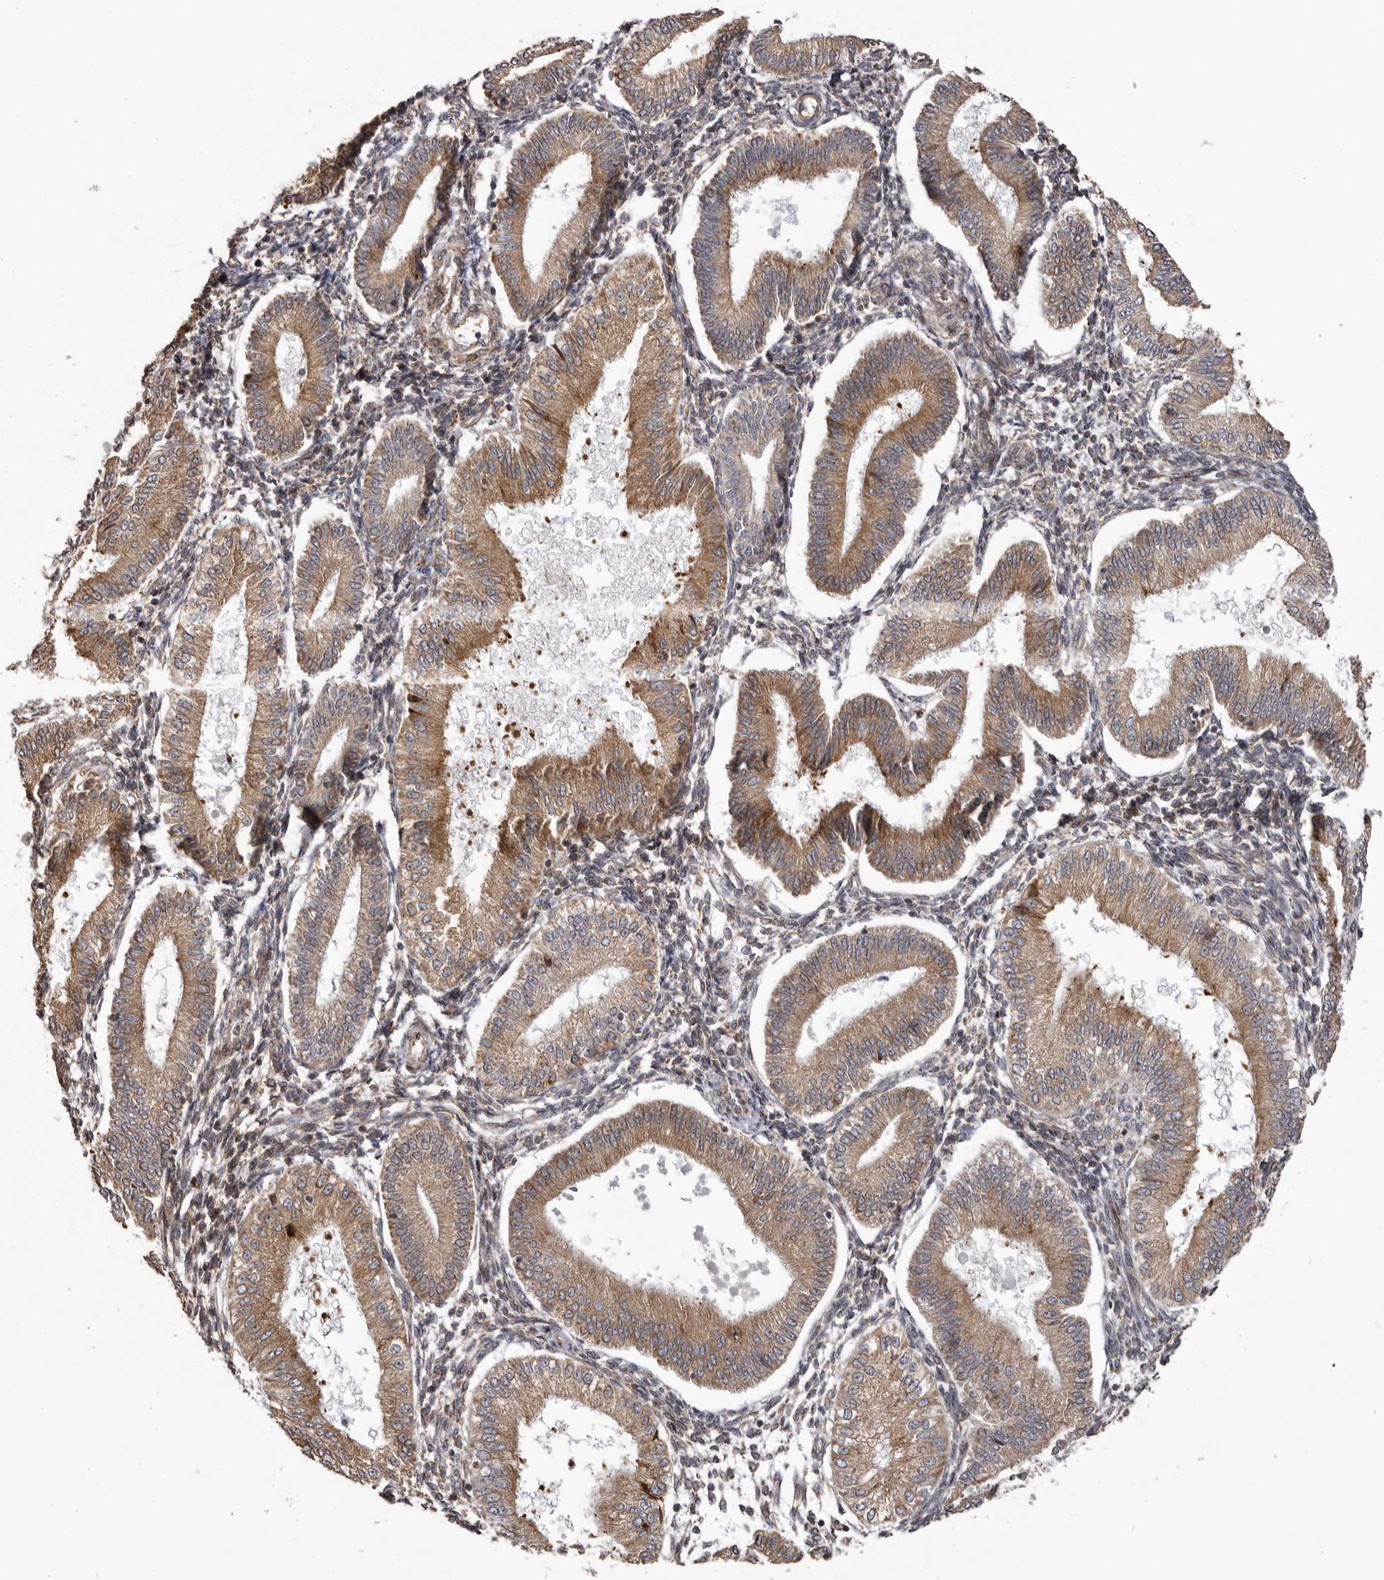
{"staining": {"intensity": "moderate", "quantity": ">75%", "location": "cytoplasmic/membranous"}, "tissue": "endometrium", "cell_type": "Cells in endometrial stroma", "image_type": "normal", "snomed": [{"axis": "morphology", "description": "Normal tissue, NOS"}, {"axis": "topography", "description": "Endometrium"}], "caption": "IHC micrograph of benign endometrium stained for a protein (brown), which demonstrates medium levels of moderate cytoplasmic/membranous staining in approximately >75% of cells in endometrial stroma.", "gene": "NUP43", "patient": {"sex": "female", "age": 39}}